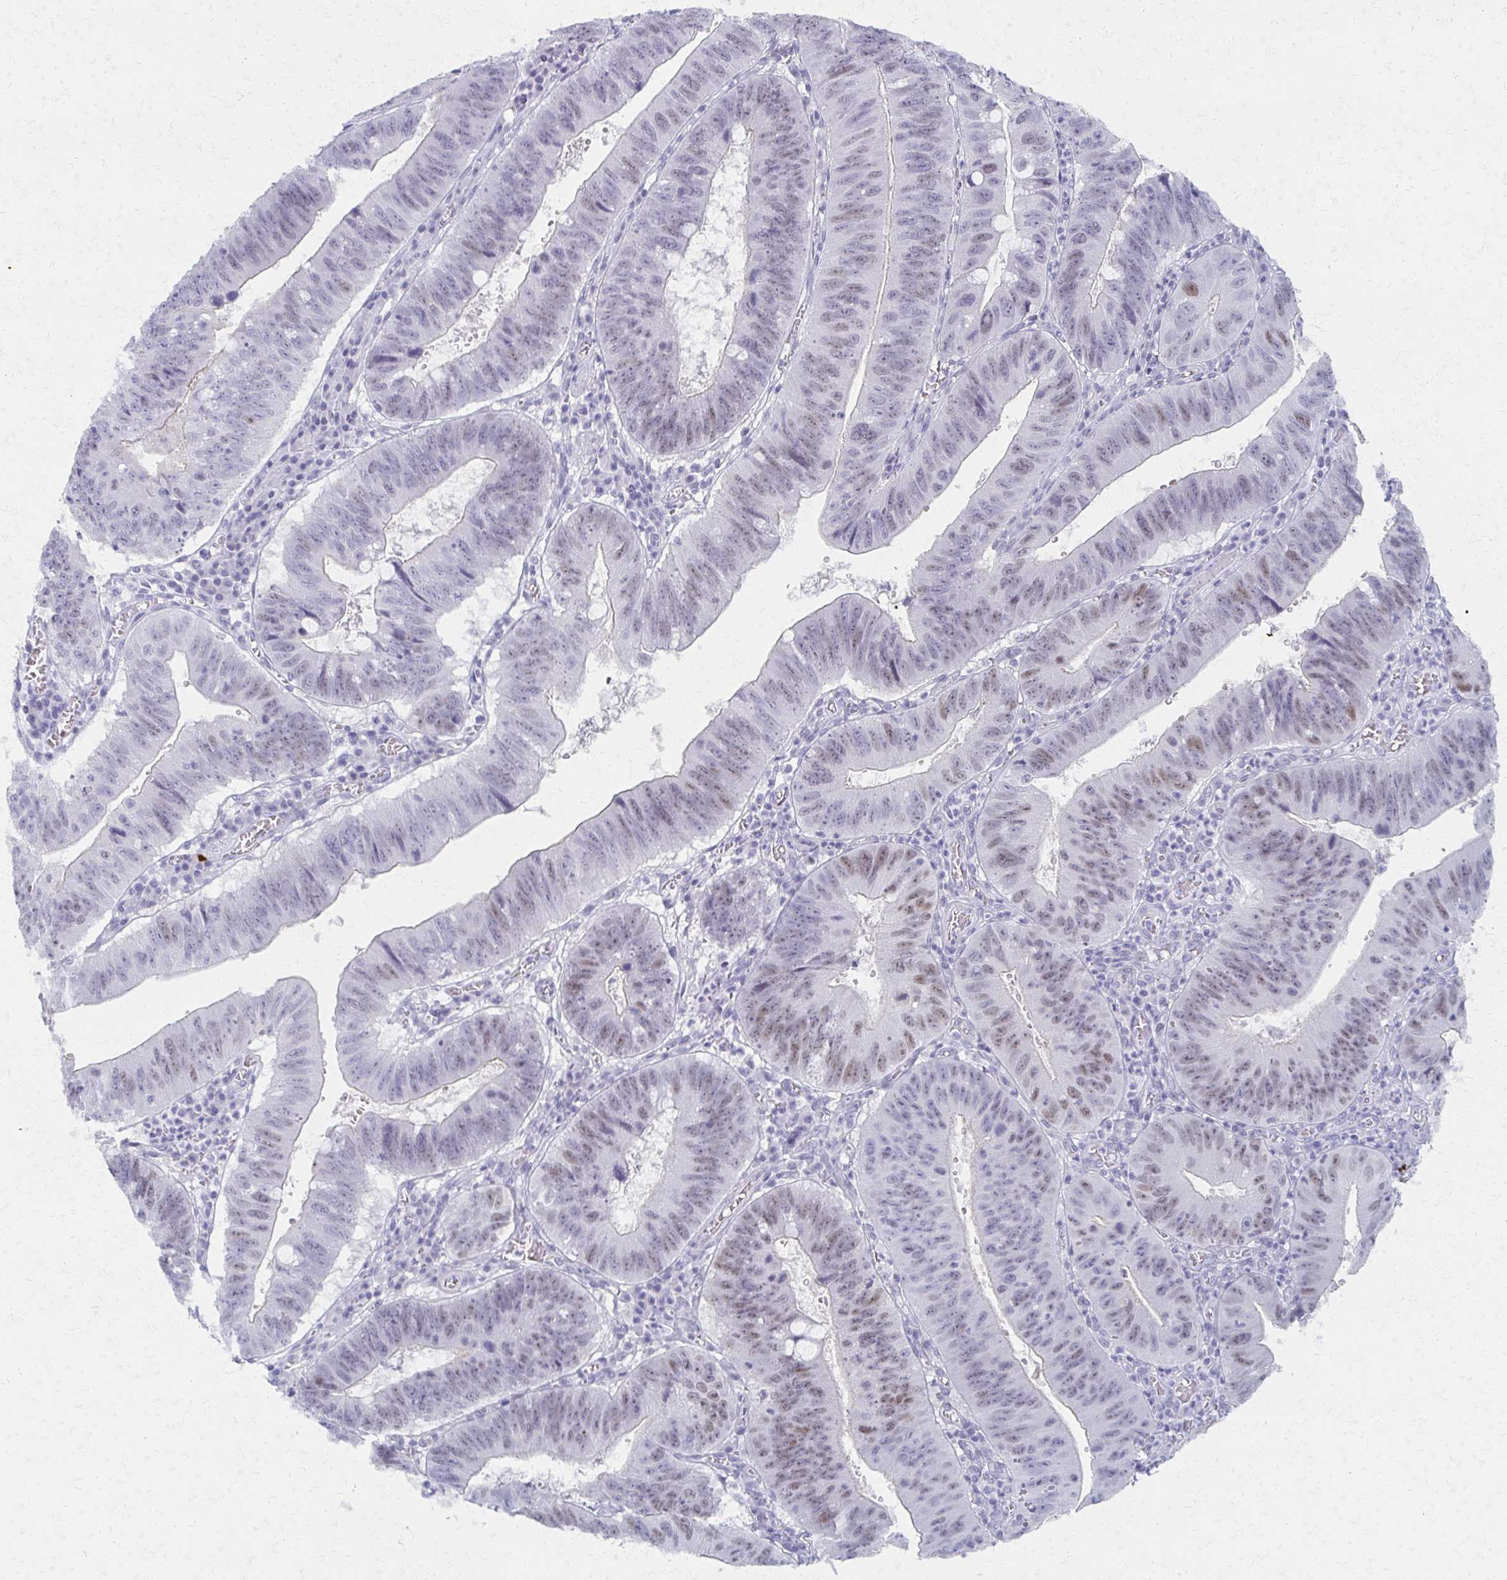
{"staining": {"intensity": "weak", "quantity": "25%-75%", "location": "nuclear"}, "tissue": "stomach cancer", "cell_type": "Tumor cells", "image_type": "cancer", "snomed": [{"axis": "morphology", "description": "Adenocarcinoma, NOS"}, {"axis": "topography", "description": "Stomach"}], "caption": "IHC micrograph of human stomach cancer stained for a protein (brown), which shows low levels of weak nuclear positivity in about 25%-75% of tumor cells.", "gene": "MORC4", "patient": {"sex": "male", "age": 59}}